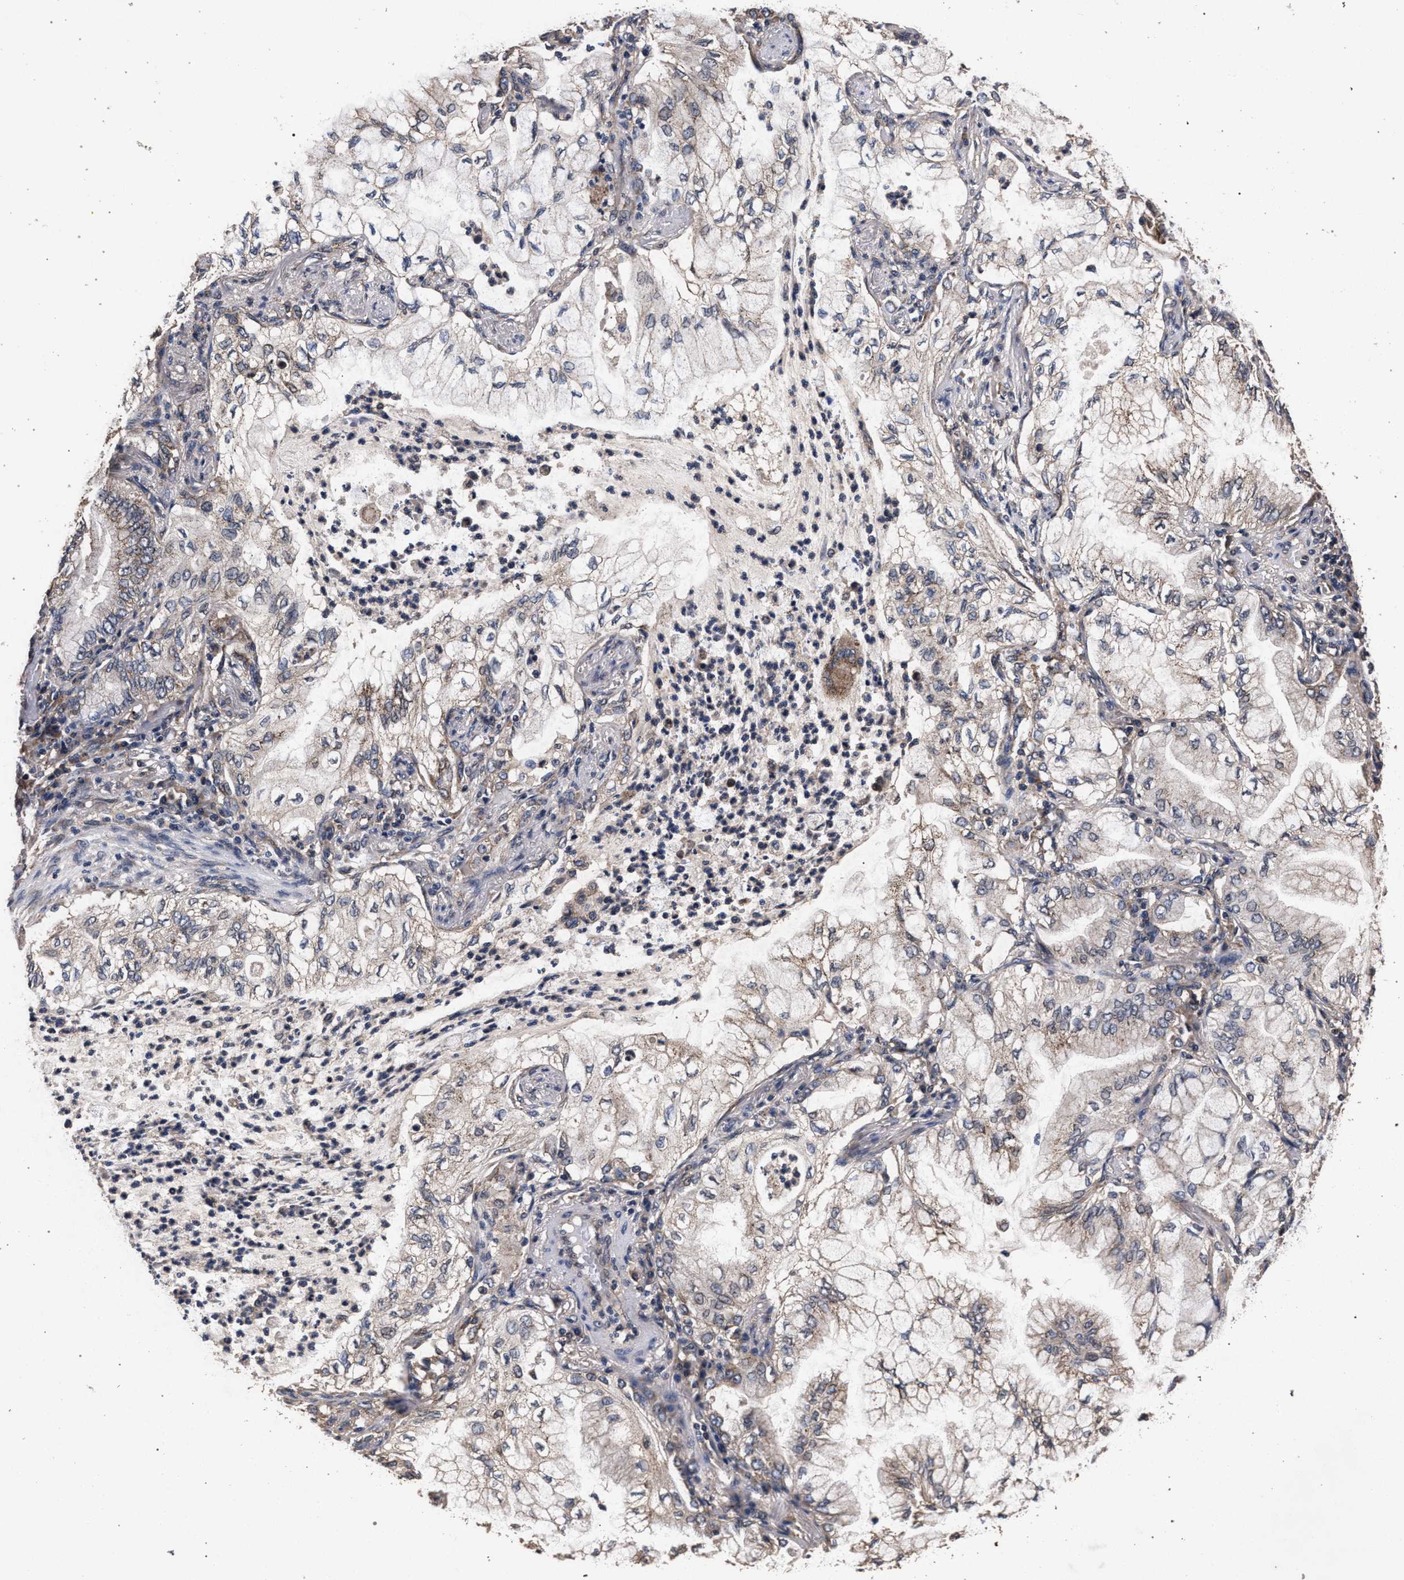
{"staining": {"intensity": "weak", "quantity": "25%-75%", "location": "cytoplasmic/membranous"}, "tissue": "lung cancer", "cell_type": "Tumor cells", "image_type": "cancer", "snomed": [{"axis": "morphology", "description": "Adenocarcinoma, NOS"}, {"axis": "topography", "description": "Lung"}], "caption": "Immunohistochemistry (IHC) histopathology image of neoplastic tissue: human lung adenocarcinoma stained using immunohistochemistry reveals low levels of weak protein expression localized specifically in the cytoplasmic/membranous of tumor cells, appearing as a cytoplasmic/membranous brown color.", "gene": "ACOX1", "patient": {"sex": "female", "age": 70}}